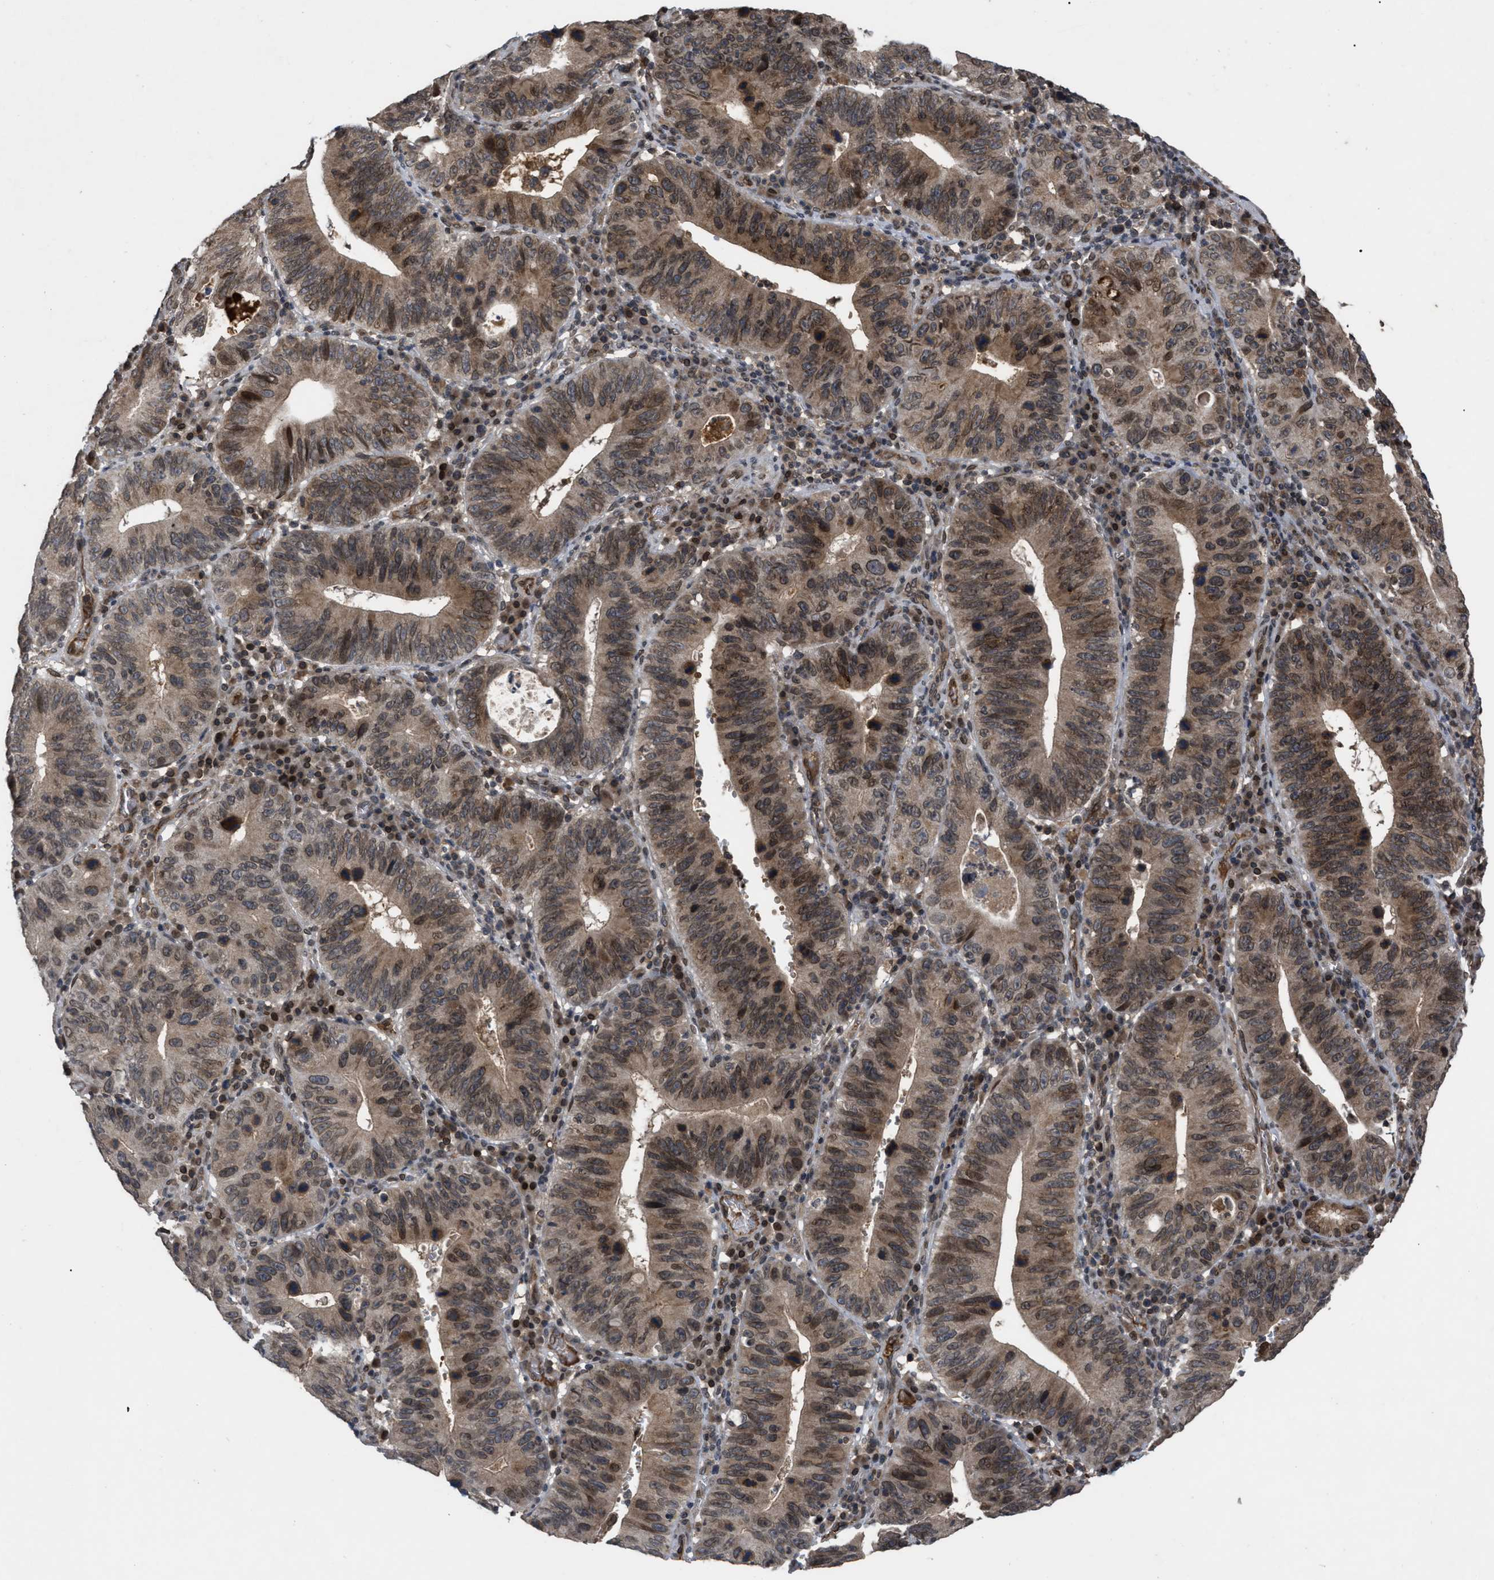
{"staining": {"intensity": "moderate", "quantity": ">75%", "location": "cytoplasmic/membranous,nuclear"}, "tissue": "stomach cancer", "cell_type": "Tumor cells", "image_type": "cancer", "snomed": [{"axis": "morphology", "description": "Adenocarcinoma, NOS"}, {"axis": "topography", "description": "Stomach"}], "caption": "An image of adenocarcinoma (stomach) stained for a protein reveals moderate cytoplasmic/membranous and nuclear brown staining in tumor cells.", "gene": "CRY1", "patient": {"sex": "male", "age": 59}}